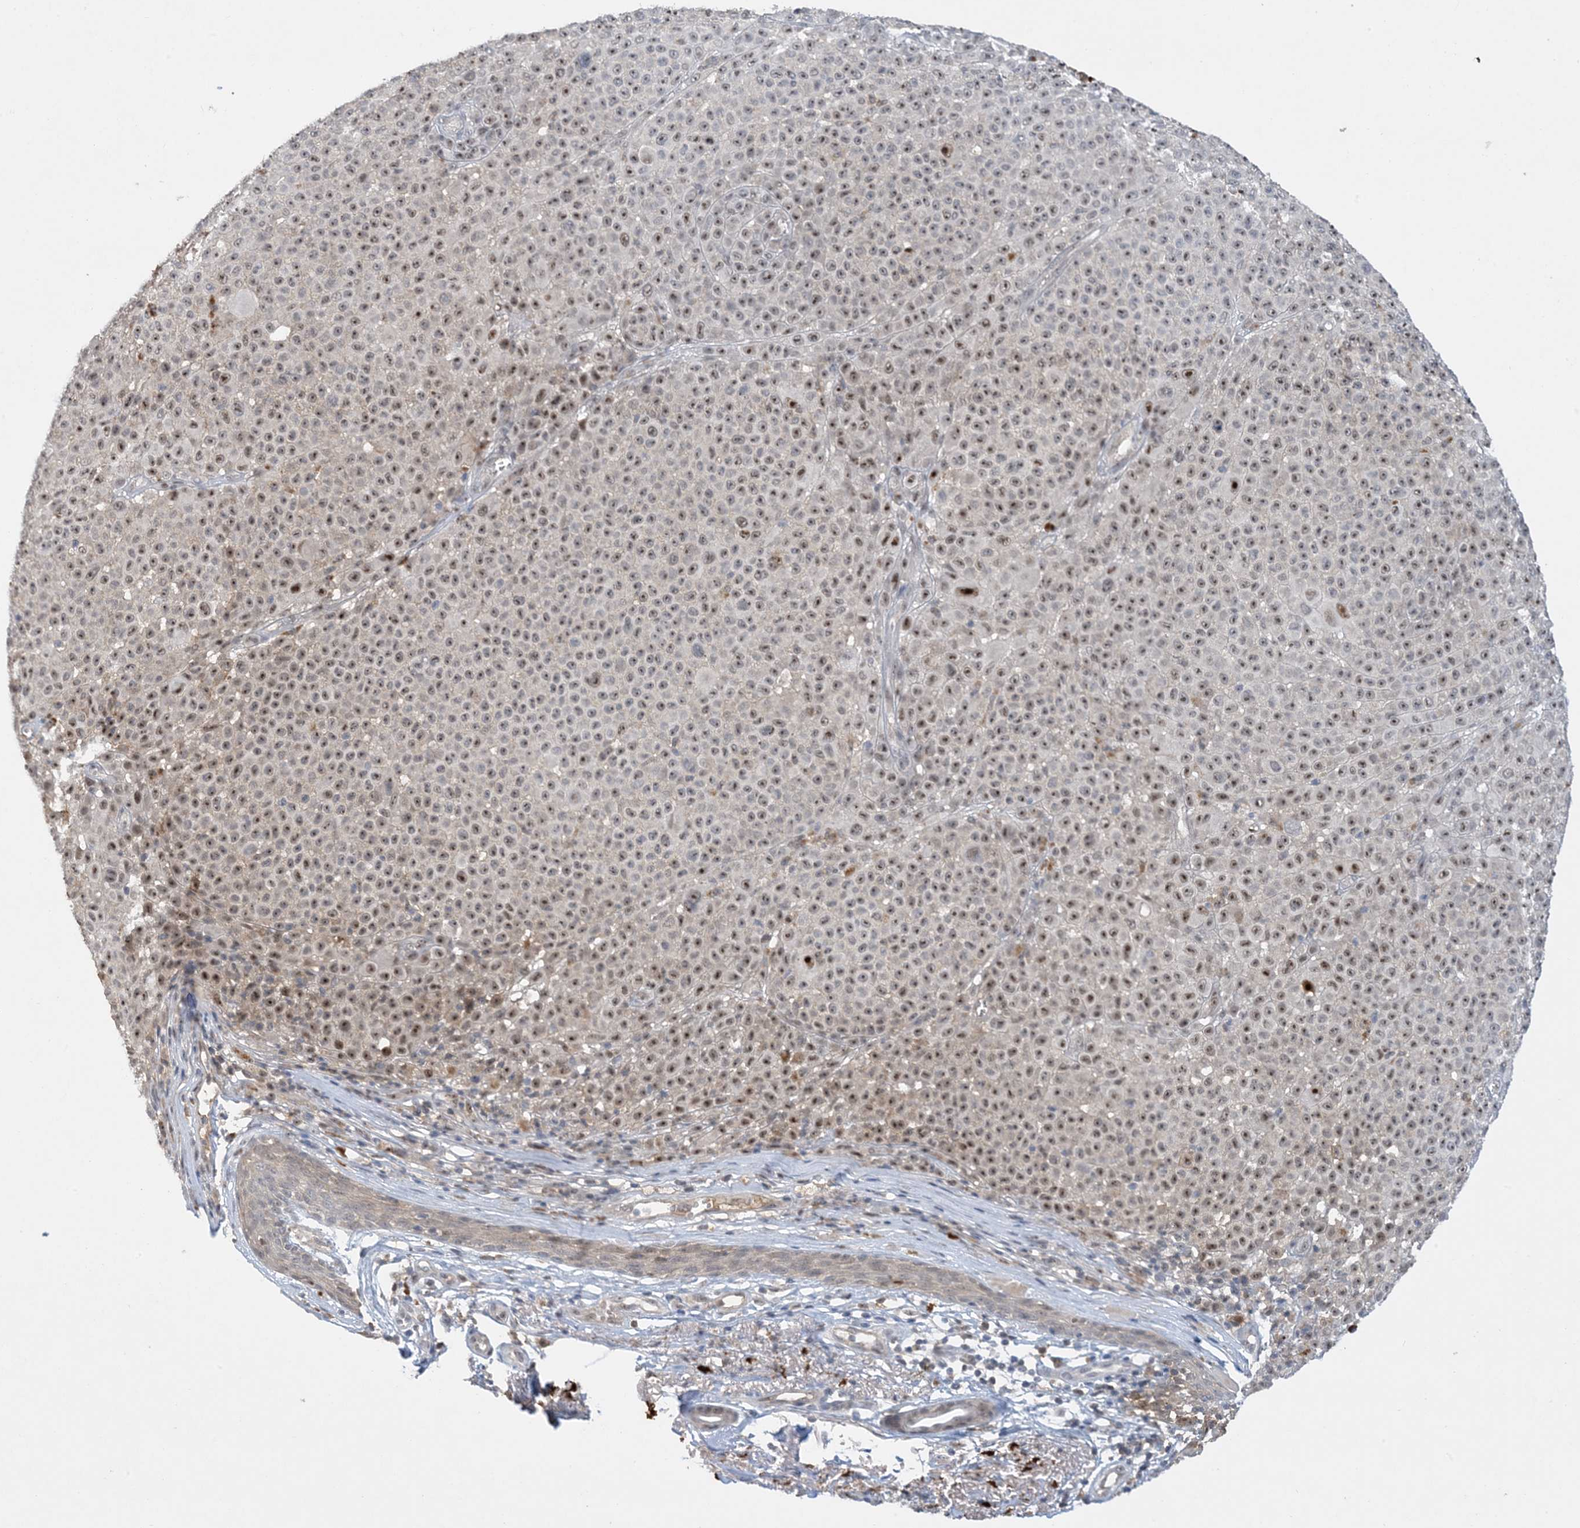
{"staining": {"intensity": "moderate", "quantity": ">75%", "location": "nuclear"}, "tissue": "melanoma", "cell_type": "Tumor cells", "image_type": "cancer", "snomed": [{"axis": "morphology", "description": "Malignant melanoma, NOS"}, {"axis": "topography", "description": "Skin"}], "caption": "DAB (3,3'-diaminobenzidine) immunohistochemical staining of melanoma reveals moderate nuclear protein staining in approximately >75% of tumor cells. The protein of interest is stained brown, and the nuclei are stained in blue (DAB IHC with brightfield microscopy, high magnification).", "gene": "UBE2E1", "patient": {"sex": "female", "age": 94}}